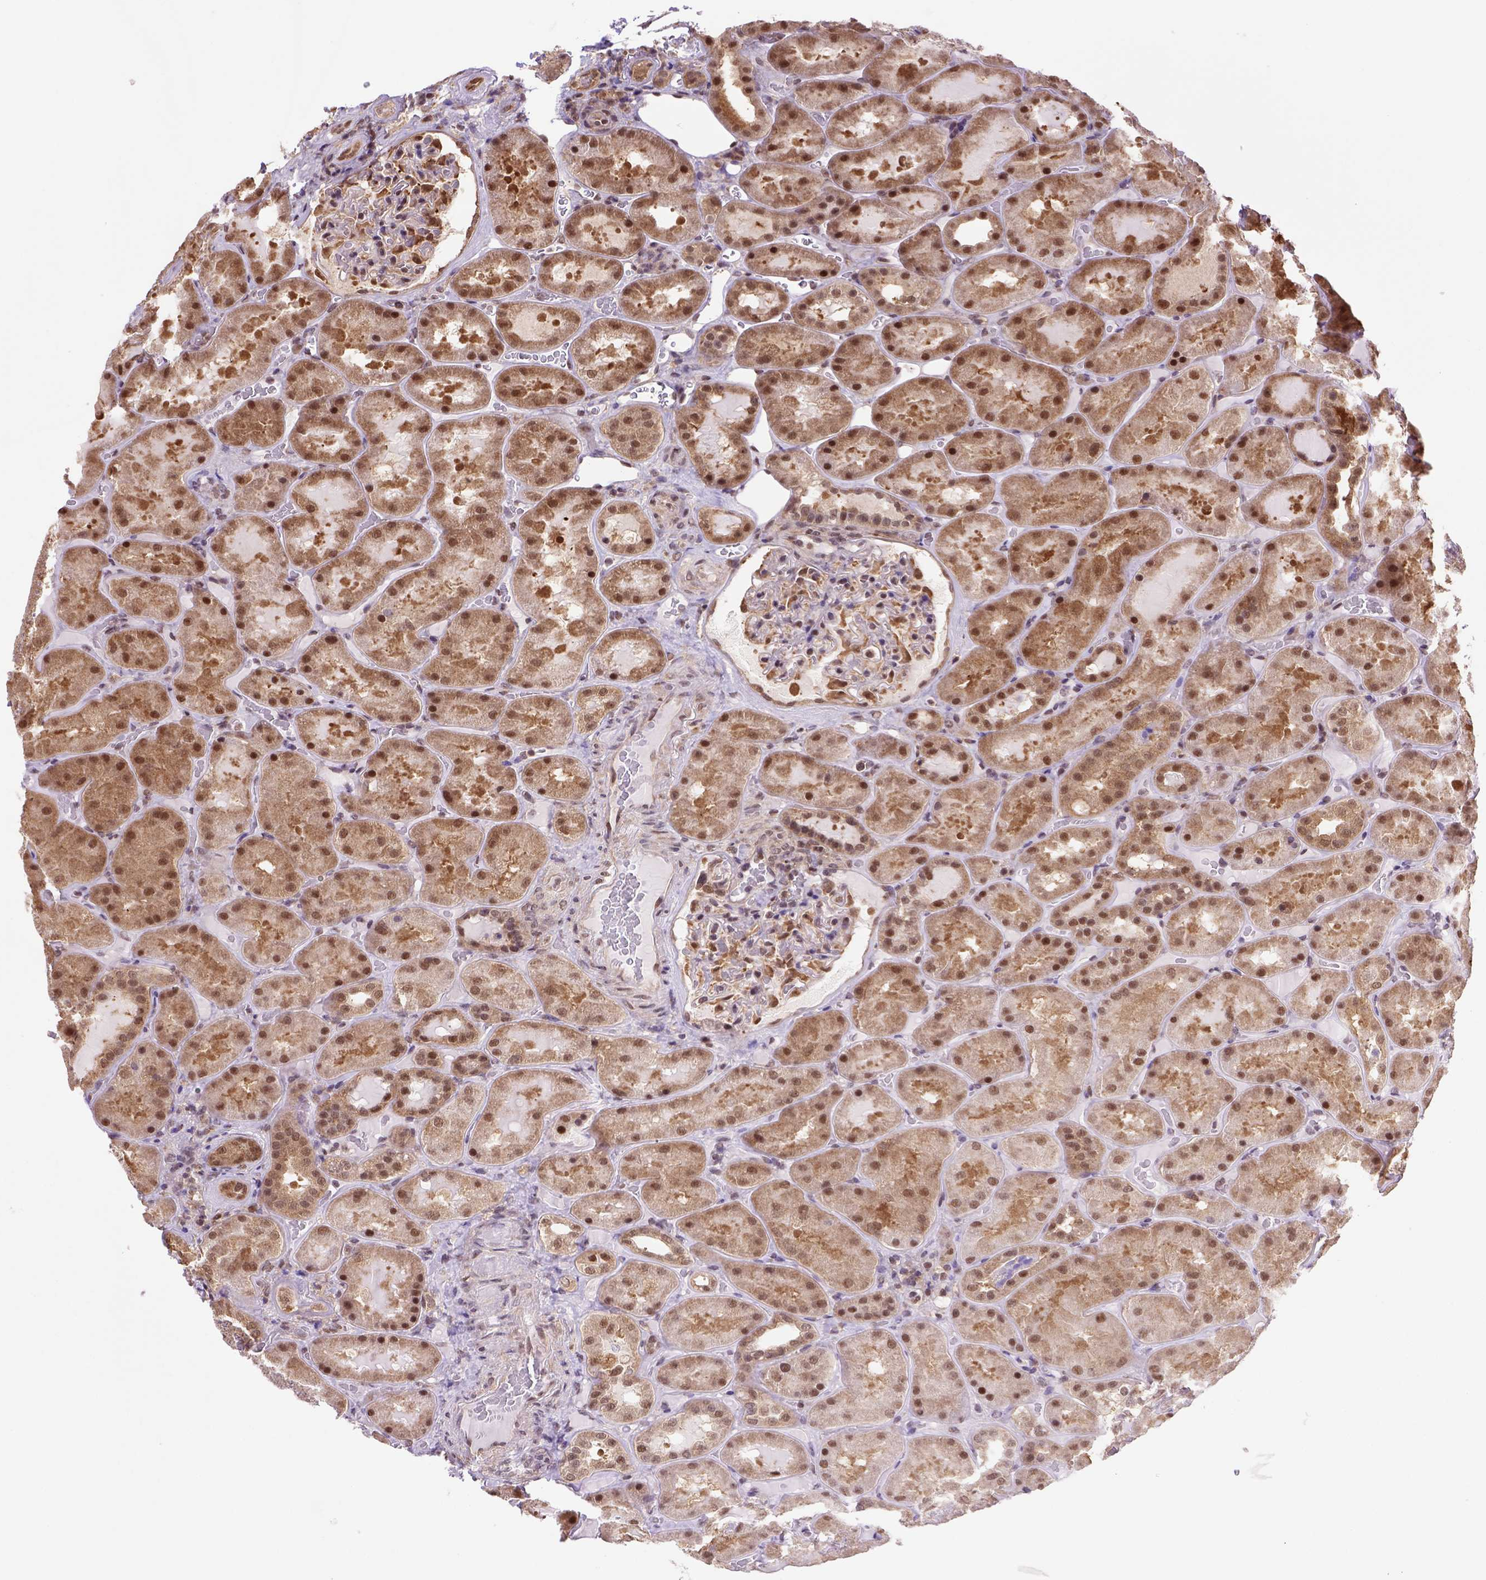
{"staining": {"intensity": "strong", "quantity": "25%-75%", "location": "cytoplasmic/membranous,nuclear"}, "tissue": "kidney", "cell_type": "Cells in glomeruli", "image_type": "normal", "snomed": [{"axis": "morphology", "description": "Normal tissue, NOS"}, {"axis": "topography", "description": "Kidney"}], "caption": "A brown stain highlights strong cytoplasmic/membranous,nuclear staining of a protein in cells in glomeruli of normal kidney. The staining is performed using DAB brown chromogen to label protein expression. The nuclei are counter-stained blue using hematoxylin.", "gene": "PSMC2", "patient": {"sex": "male", "age": 73}}